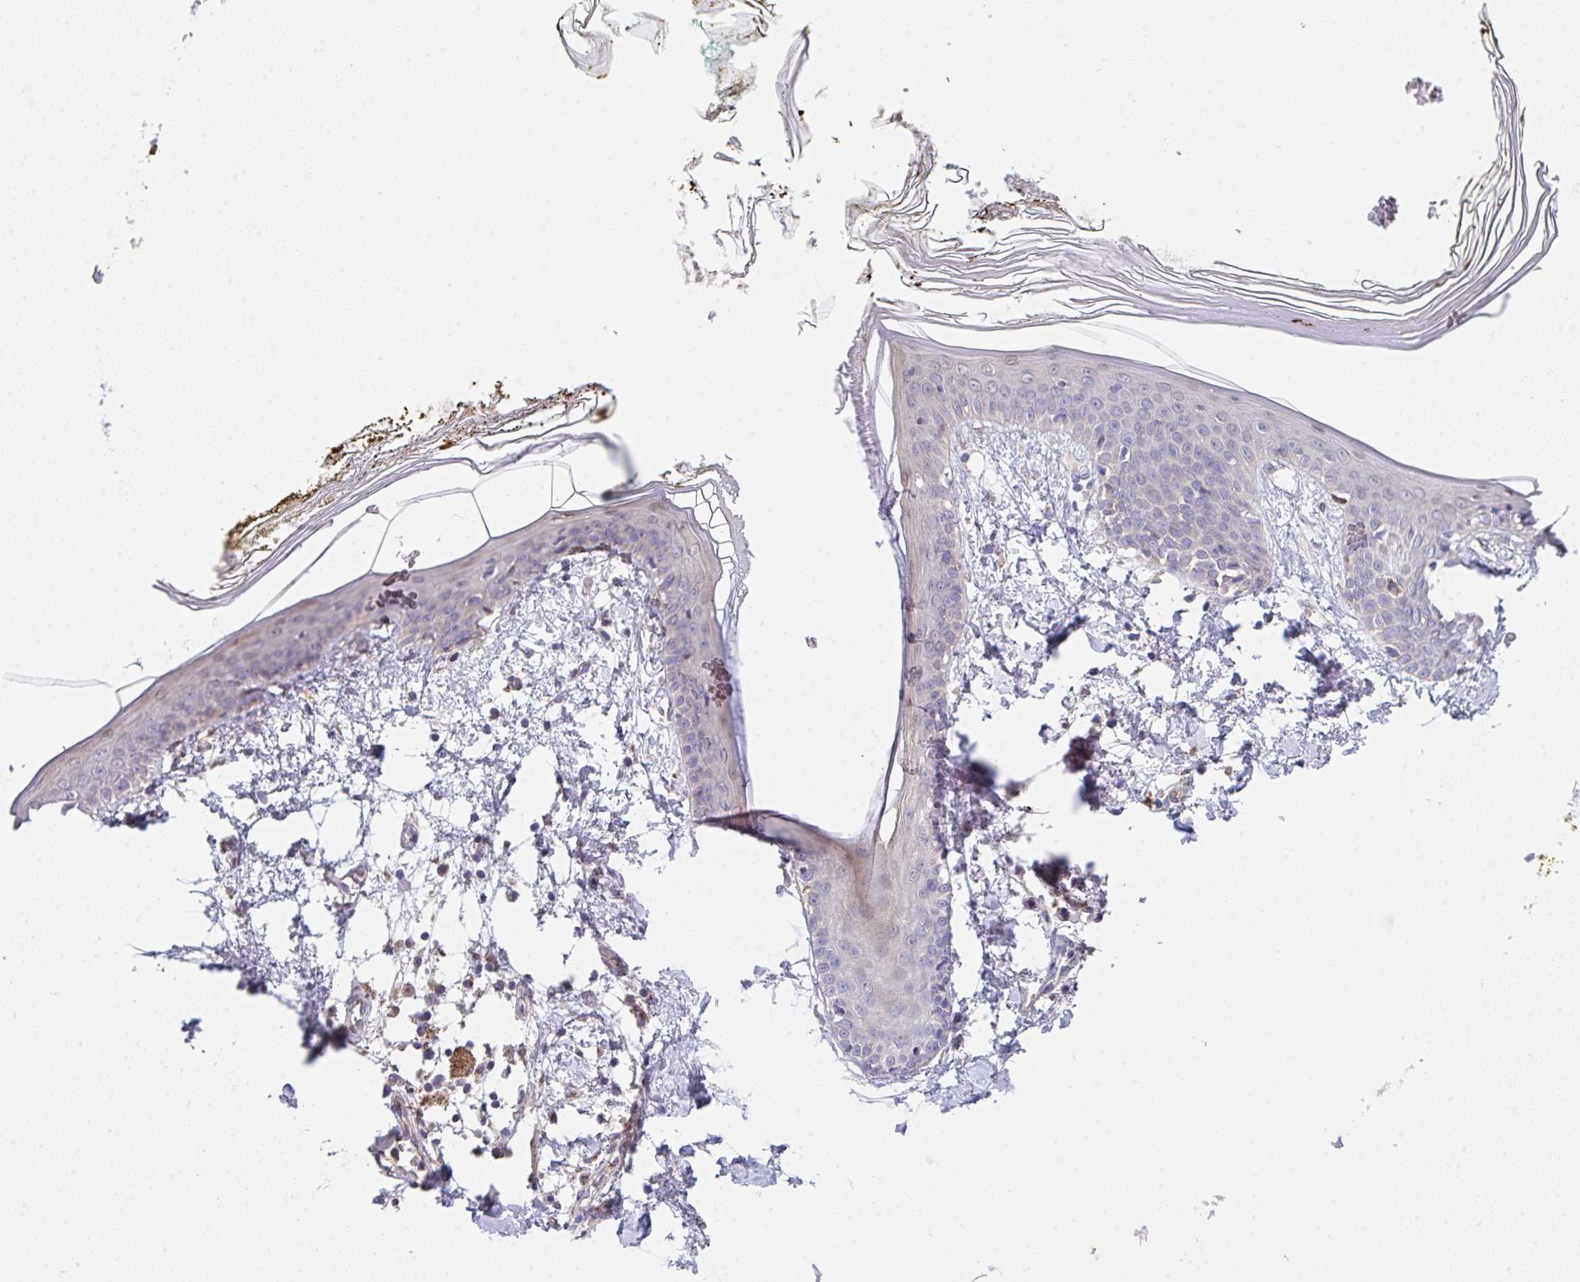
{"staining": {"intensity": "weak", "quantity": "<25%", "location": "cytoplasmic/membranous"}, "tissue": "skin", "cell_type": "Fibroblasts", "image_type": "normal", "snomed": [{"axis": "morphology", "description": "Normal tissue, NOS"}, {"axis": "topography", "description": "Skin"}], "caption": "IHC micrograph of normal skin: human skin stained with DAB demonstrates no significant protein expression in fibroblasts. (Stains: DAB (3,3'-diaminobenzidine) immunohistochemistry with hematoxylin counter stain, Microscopy: brightfield microscopy at high magnification).", "gene": "TSPAN31", "patient": {"sex": "female", "age": 34}}